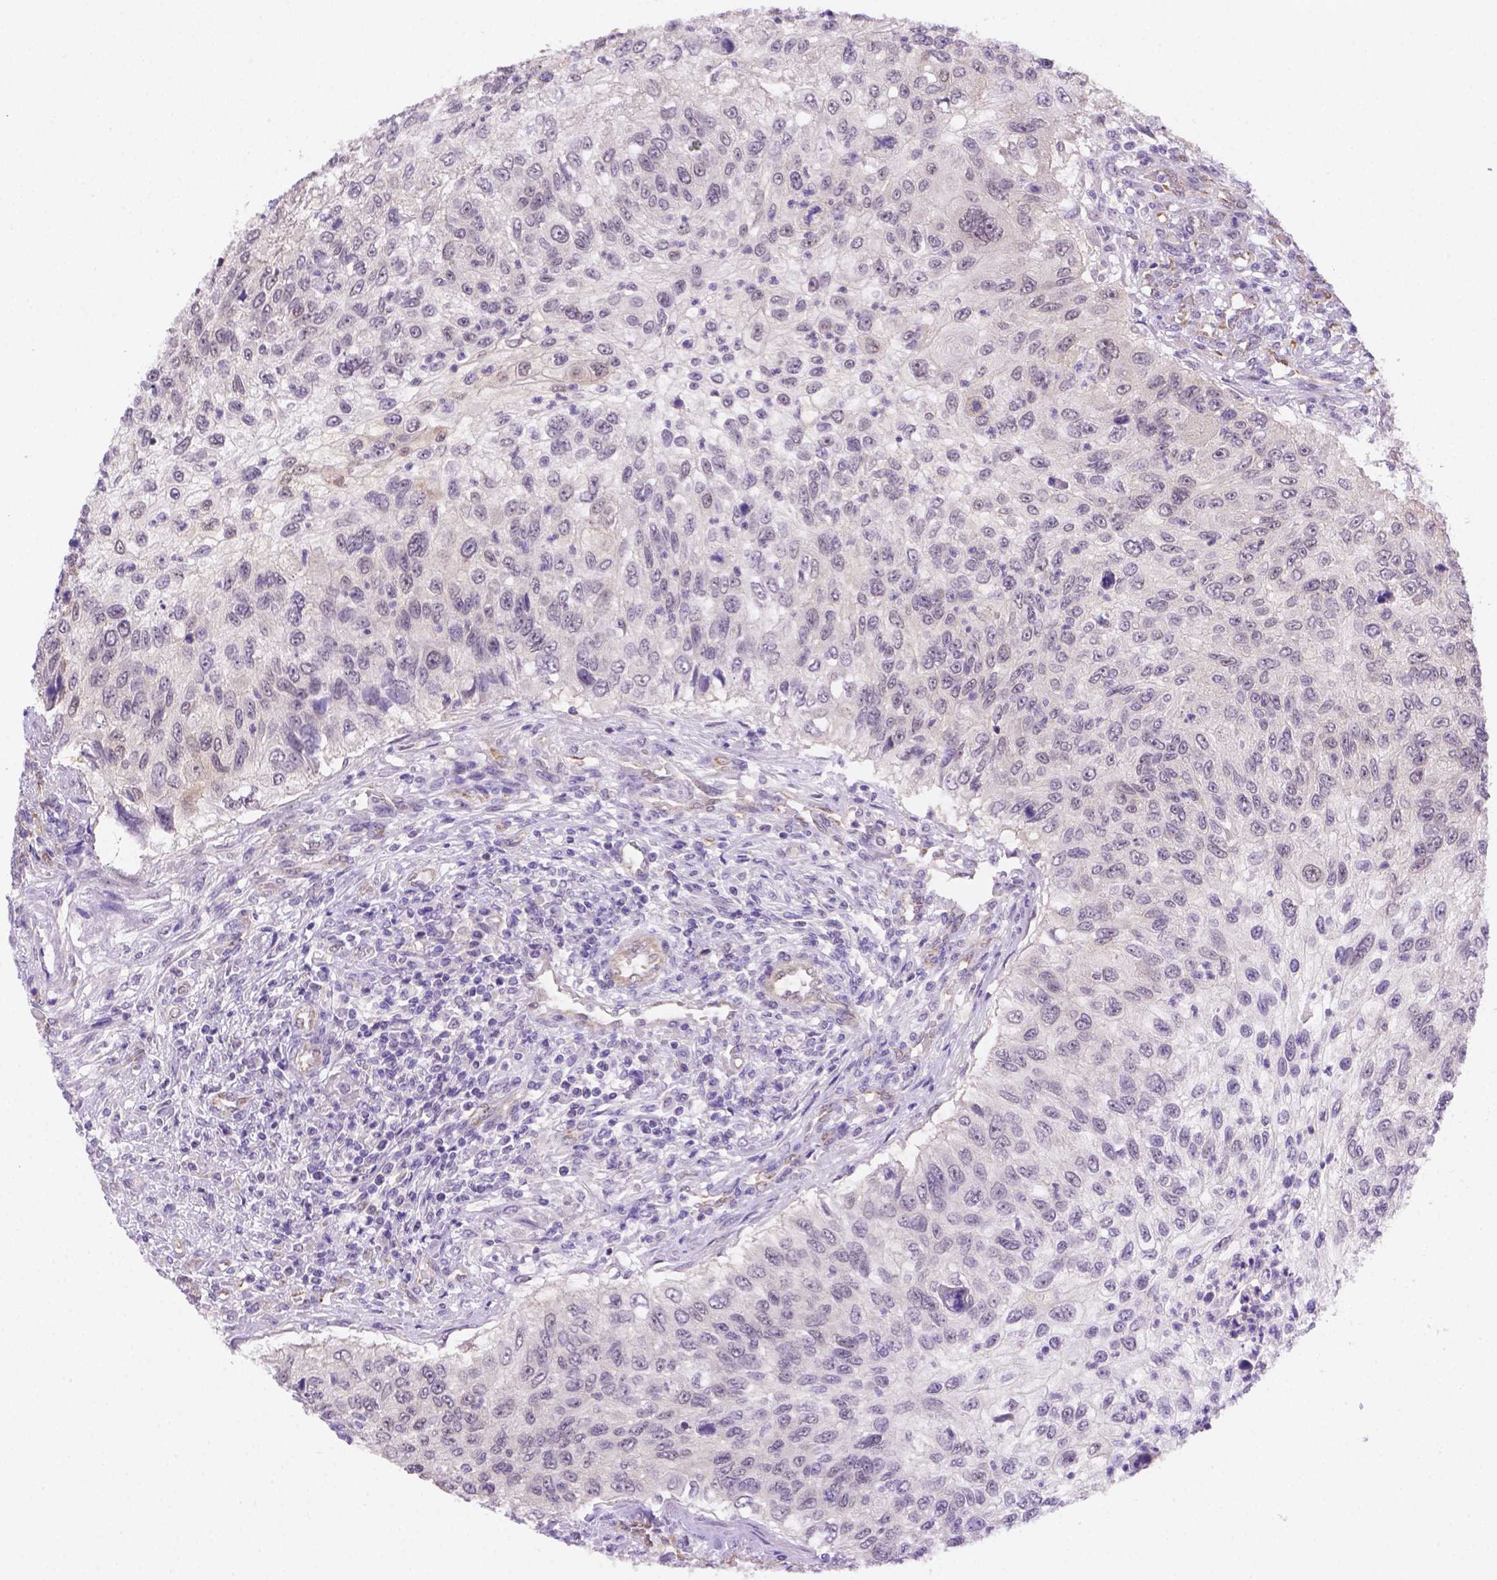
{"staining": {"intensity": "negative", "quantity": "none", "location": "none"}, "tissue": "urothelial cancer", "cell_type": "Tumor cells", "image_type": "cancer", "snomed": [{"axis": "morphology", "description": "Urothelial carcinoma, High grade"}, {"axis": "topography", "description": "Urinary bladder"}], "caption": "IHC micrograph of urothelial cancer stained for a protein (brown), which exhibits no expression in tumor cells.", "gene": "NXPE2", "patient": {"sex": "female", "age": 60}}